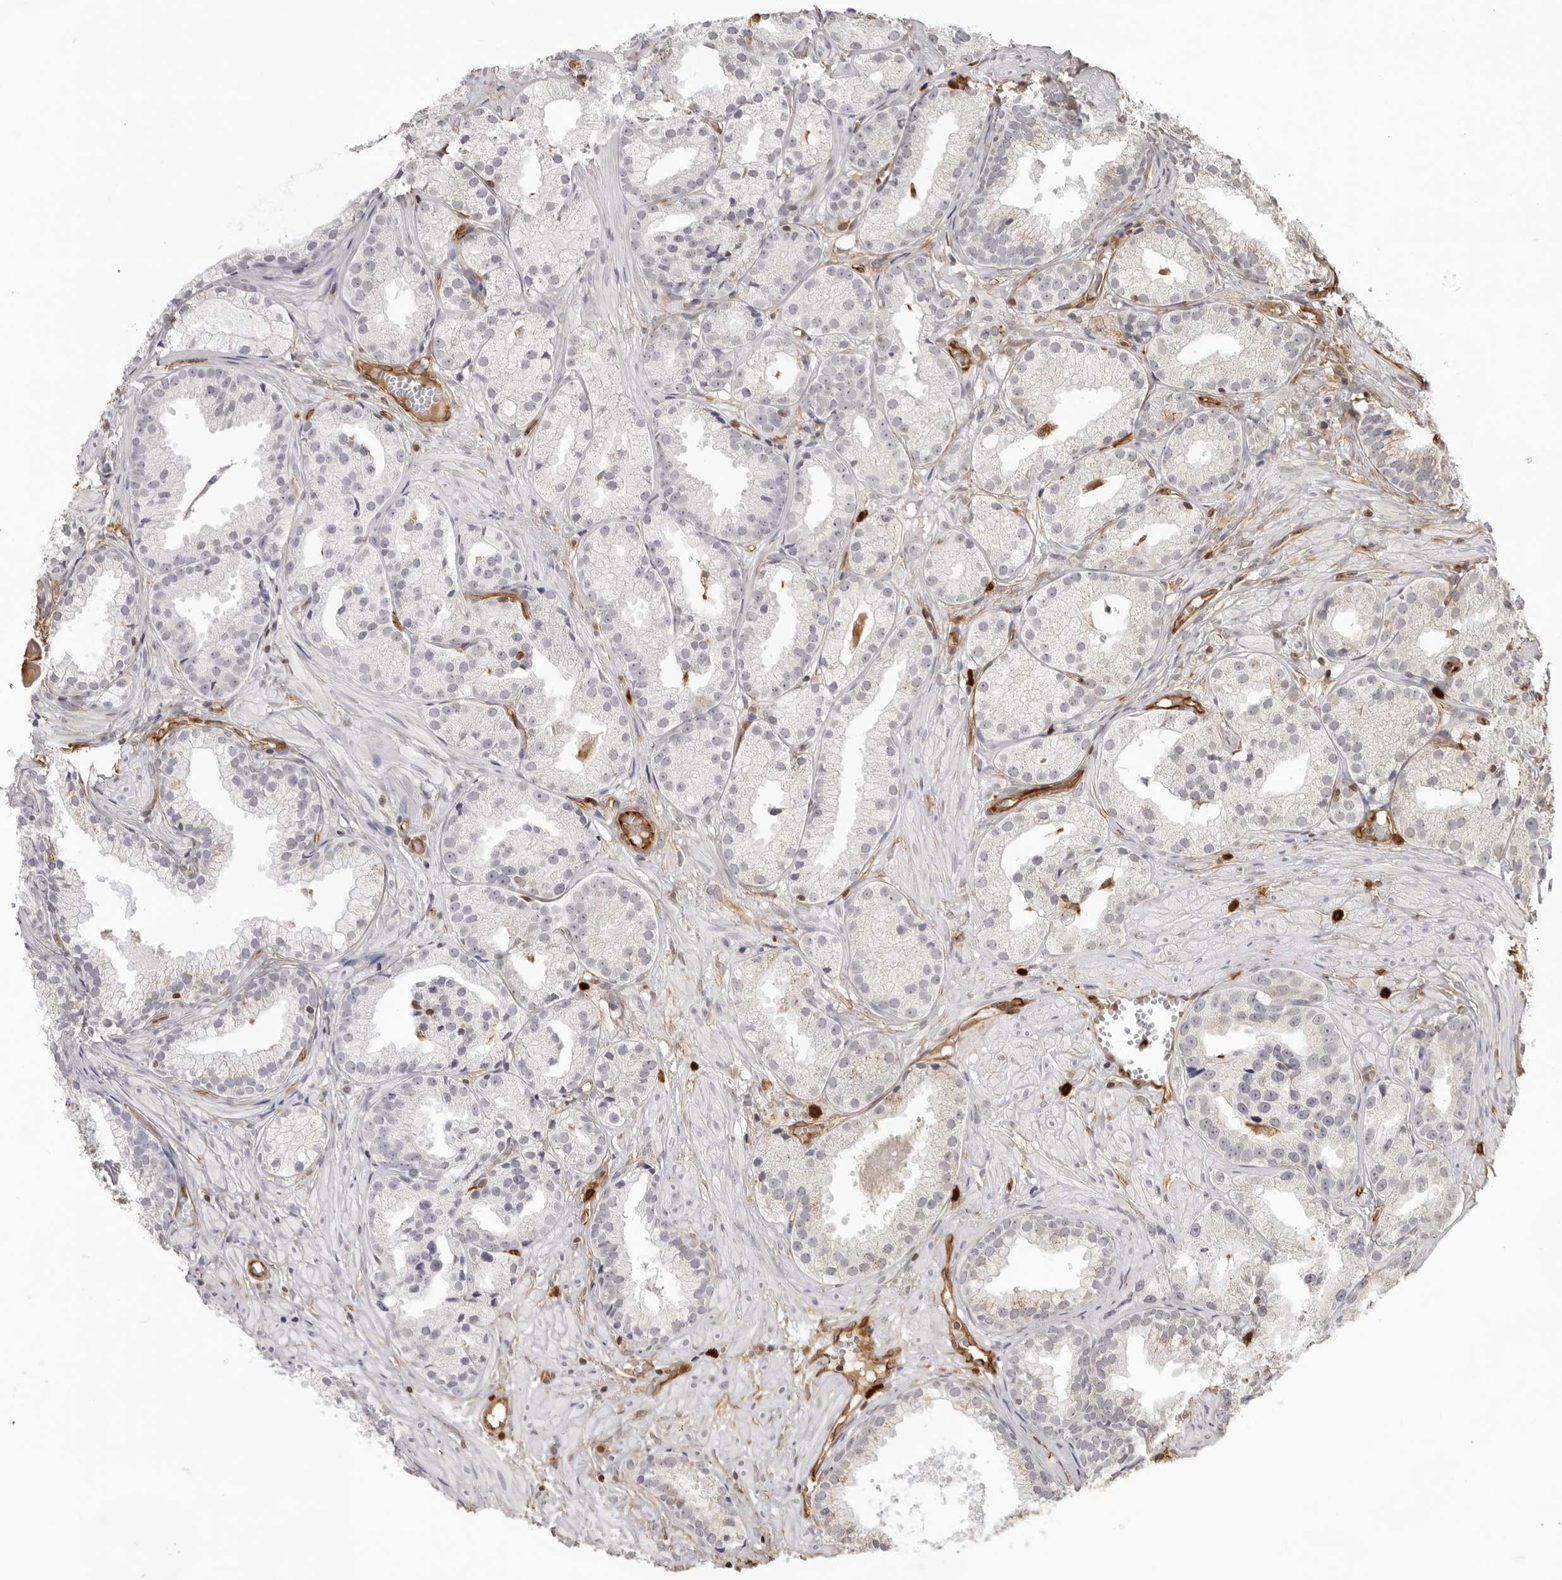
{"staining": {"intensity": "negative", "quantity": "none", "location": "none"}, "tissue": "prostate cancer", "cell_type": "Tumor cells", "image_type": "cancer", "snomed": [{"axis": "morphology", "description": "Adenocarcinoma, Low grade"}, {"axis": "topography", "description": "Prostate"}], "caption": "This is a image of immunohistochemistry (IHC) staining of prostate low-grade adenocarcinoma, which shows no expression in tumor cells.", "gene": "DYNLT5", "patient": {"sex": "male", "age": 88}}